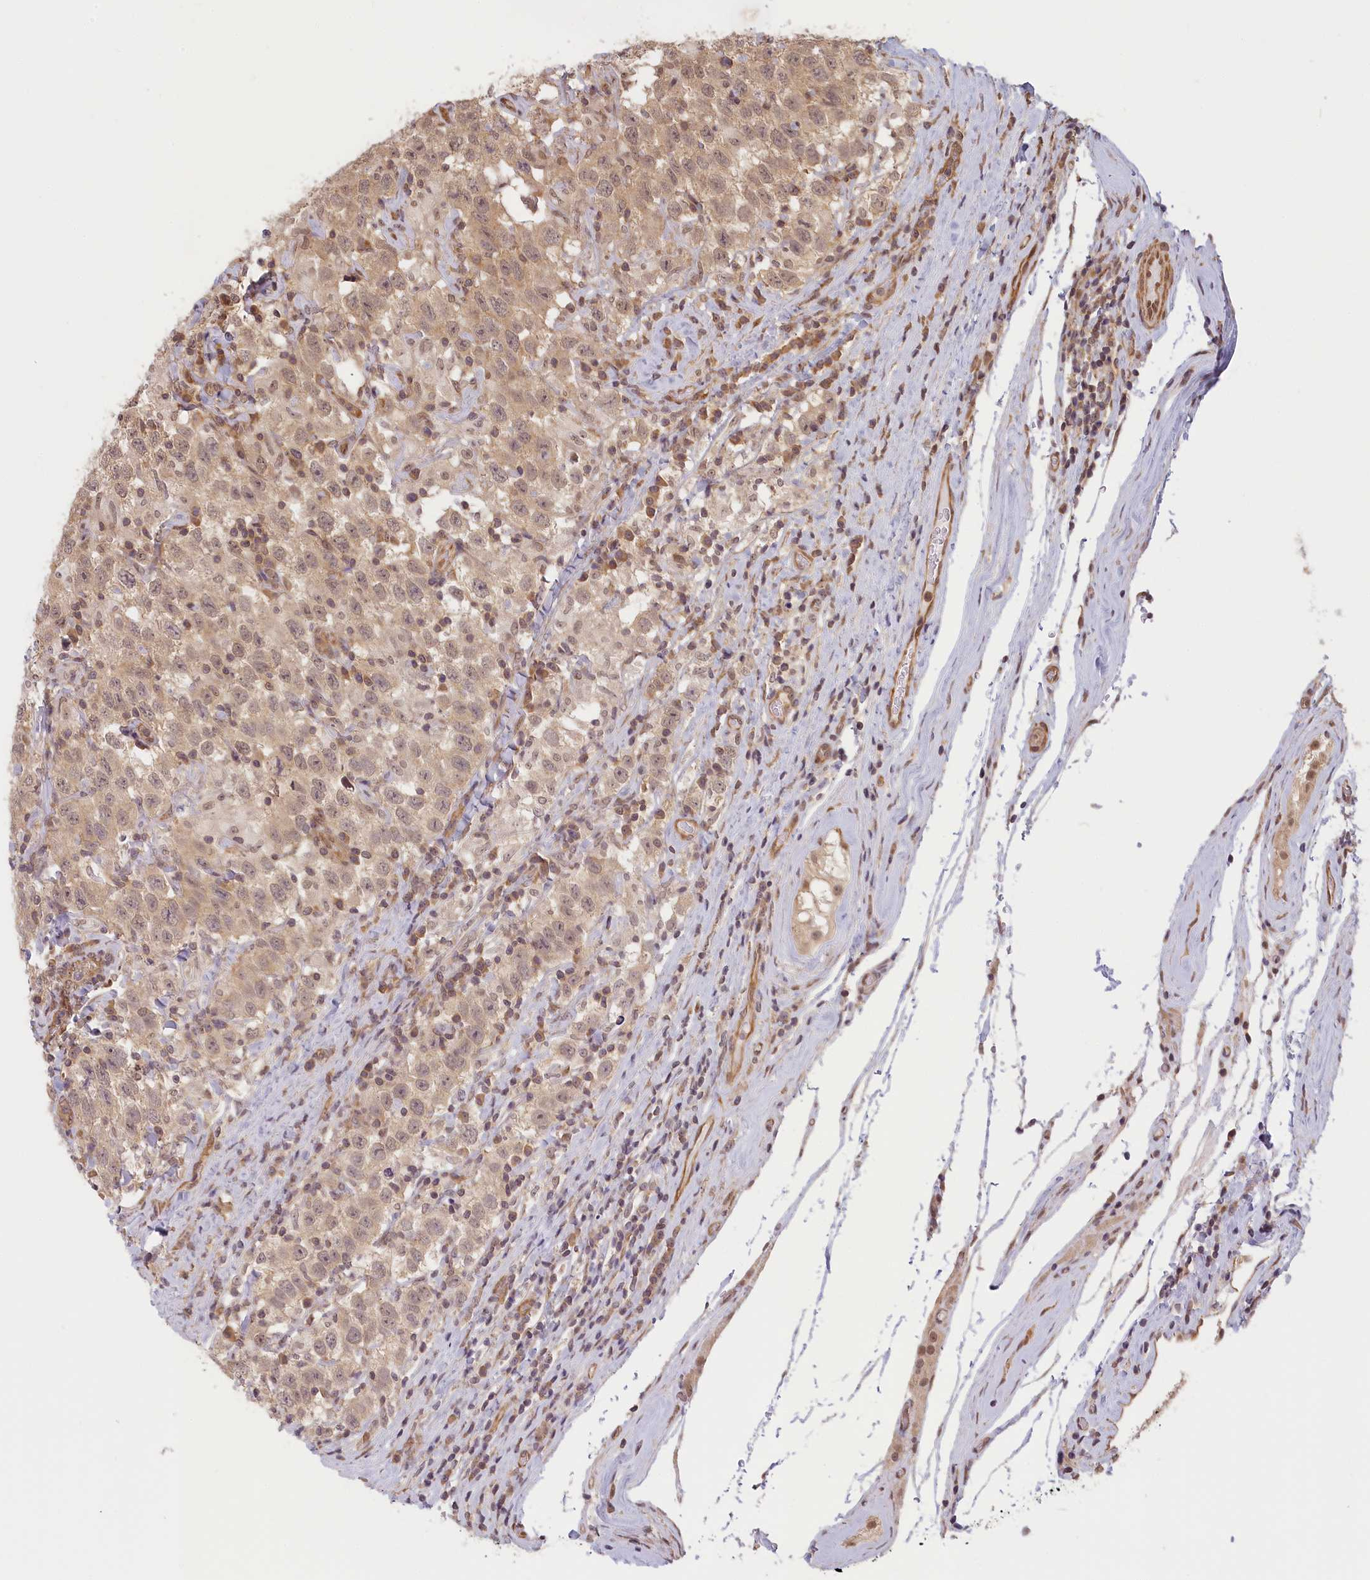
{"staining": {"intensity": "weak", "quantity": ">75%", "location": "cytoplasmic/membranous,nuclear"}, "tissue": "testis cancer", "cell_type": "Tumor cells", "image_type": "cancer", "snomed": [{"axis": "morphology", "description": "Seminoma, NOS"}, {"axis": "topography", "description": "Testis"}], "caption": "Tumor cells display low levels of weak cytoplasmic/membranous and nuclear expression in approximately >75% of cells in testis cancer (seminoma). Using DAB (3,3'-diaminobenzidine) (brown) and hematoxylin (blue) stains, captured at high magnification using brightfield microscopy.", "gene": "C19orf44", "patient": {"sex": "male", "age": 41}}